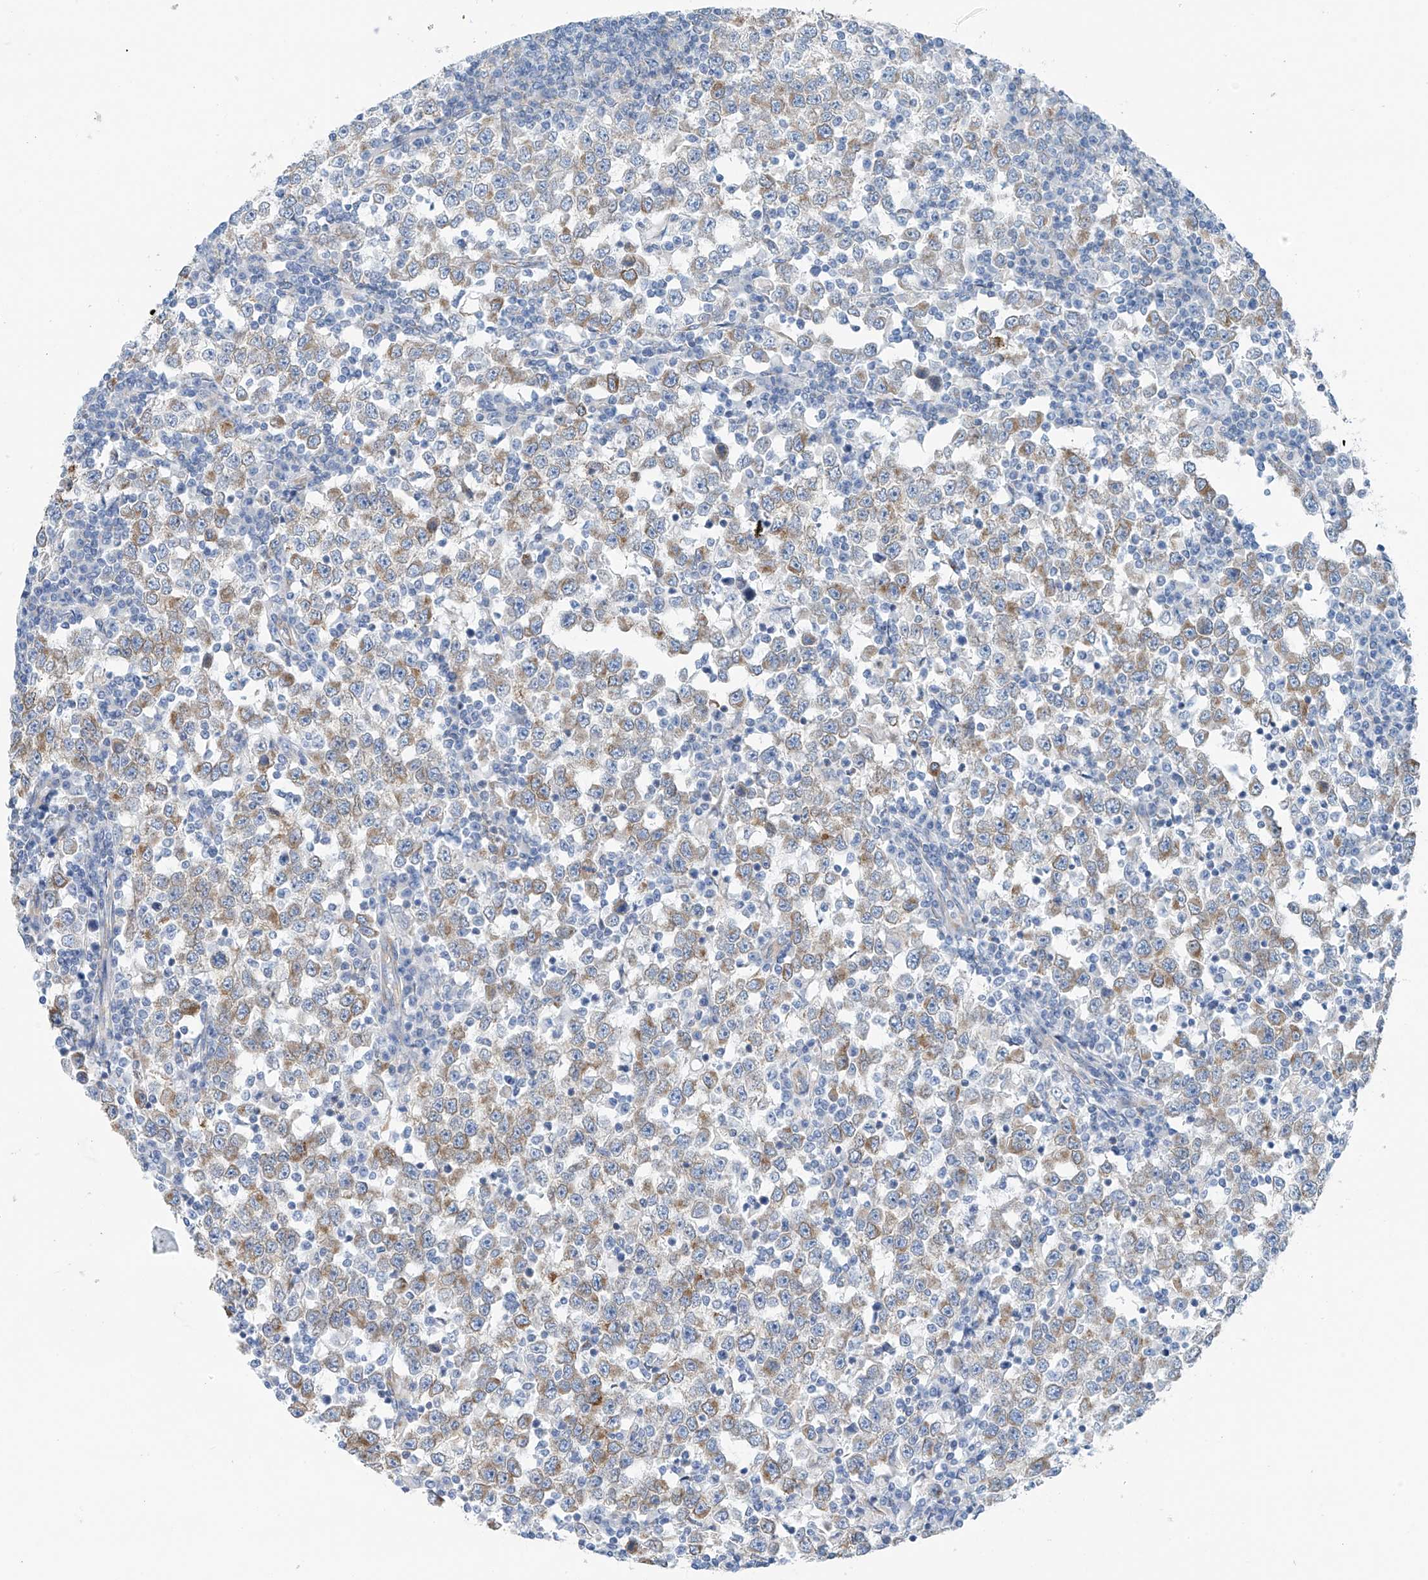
{"staining": {"intensity": "moderate", "quantity": "<25%", "location": "cytoplasmic/membranous"}, "tissue": "testis cancer", "cell_type": "Tumor cells", "image_type": "cancer", "snomed": [{"axis": "morphology", "description": "Seminoma, NOS"}, {"axis": "topography", "description": "Testis"}], "caption": "Brown immunohistochemical staining in human testis cancer demonstrates moderate cytoplasmic/membranous expression in about <25% of tumor cells.", "gene": "RCN2", "patient": {"sex": "male", "age": 65}}